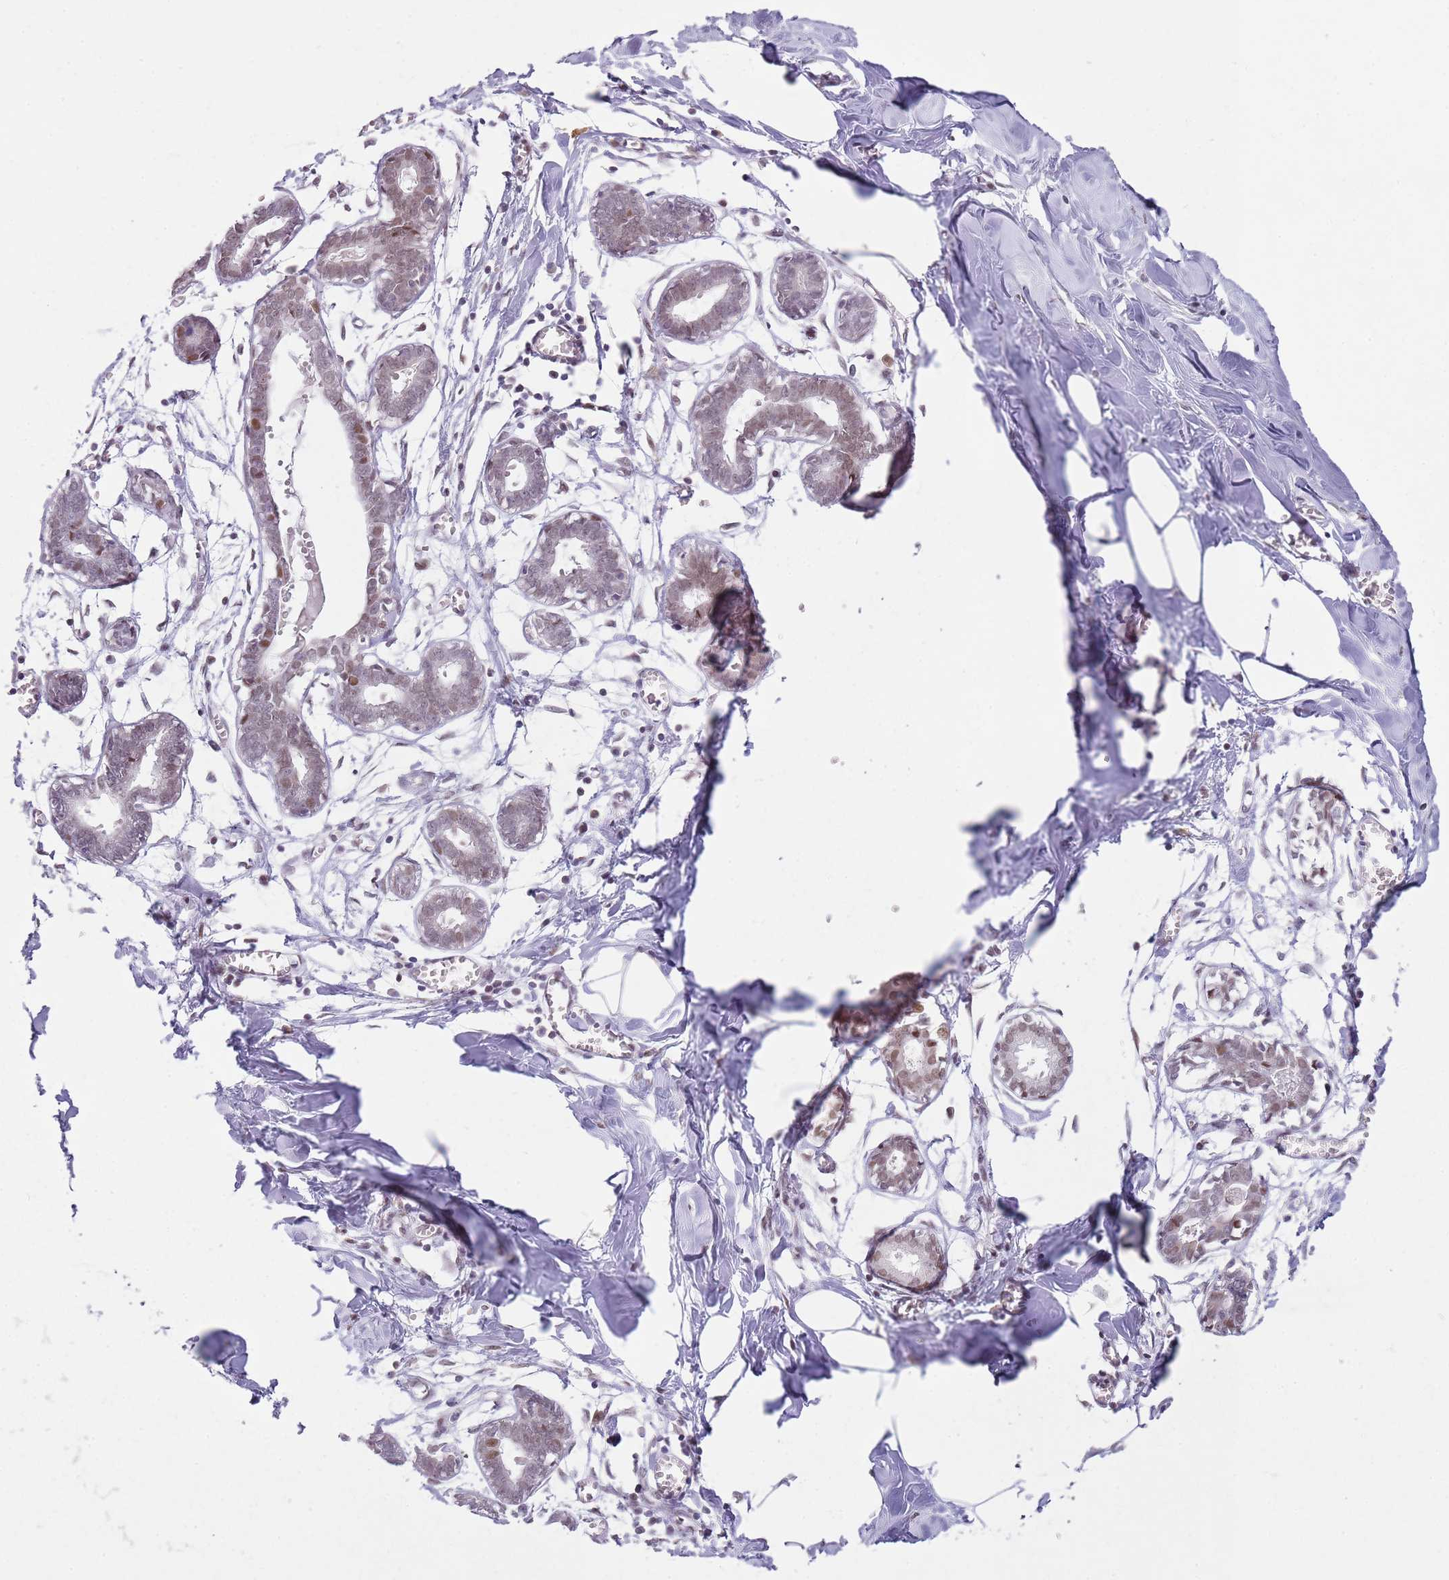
{"staining": {"intensity": "negative", "quantity": "none", "location": "none"}, "tissue": "breast", "cell_type": "Adipocytes", "image_type": "normal", "snomed": [{"axis": "morphology", "description": "Normal tissue, NOS"}, {"axis": "topography", "description": "Breast"}], "caption": "High magnification brightfield microscopy of normal breast stained with DAB (3,3'-diaminobenzidine) (brown) and counterstained with hematoxylin (blue): adipocytes show no significant staining. (Stains: DAB IHC with hematoxylin counter stain, Microscopy: brightfield microscopy at high magnification).", "gene": "PHC2", "patient": {"sex": "female", "age": 27}}